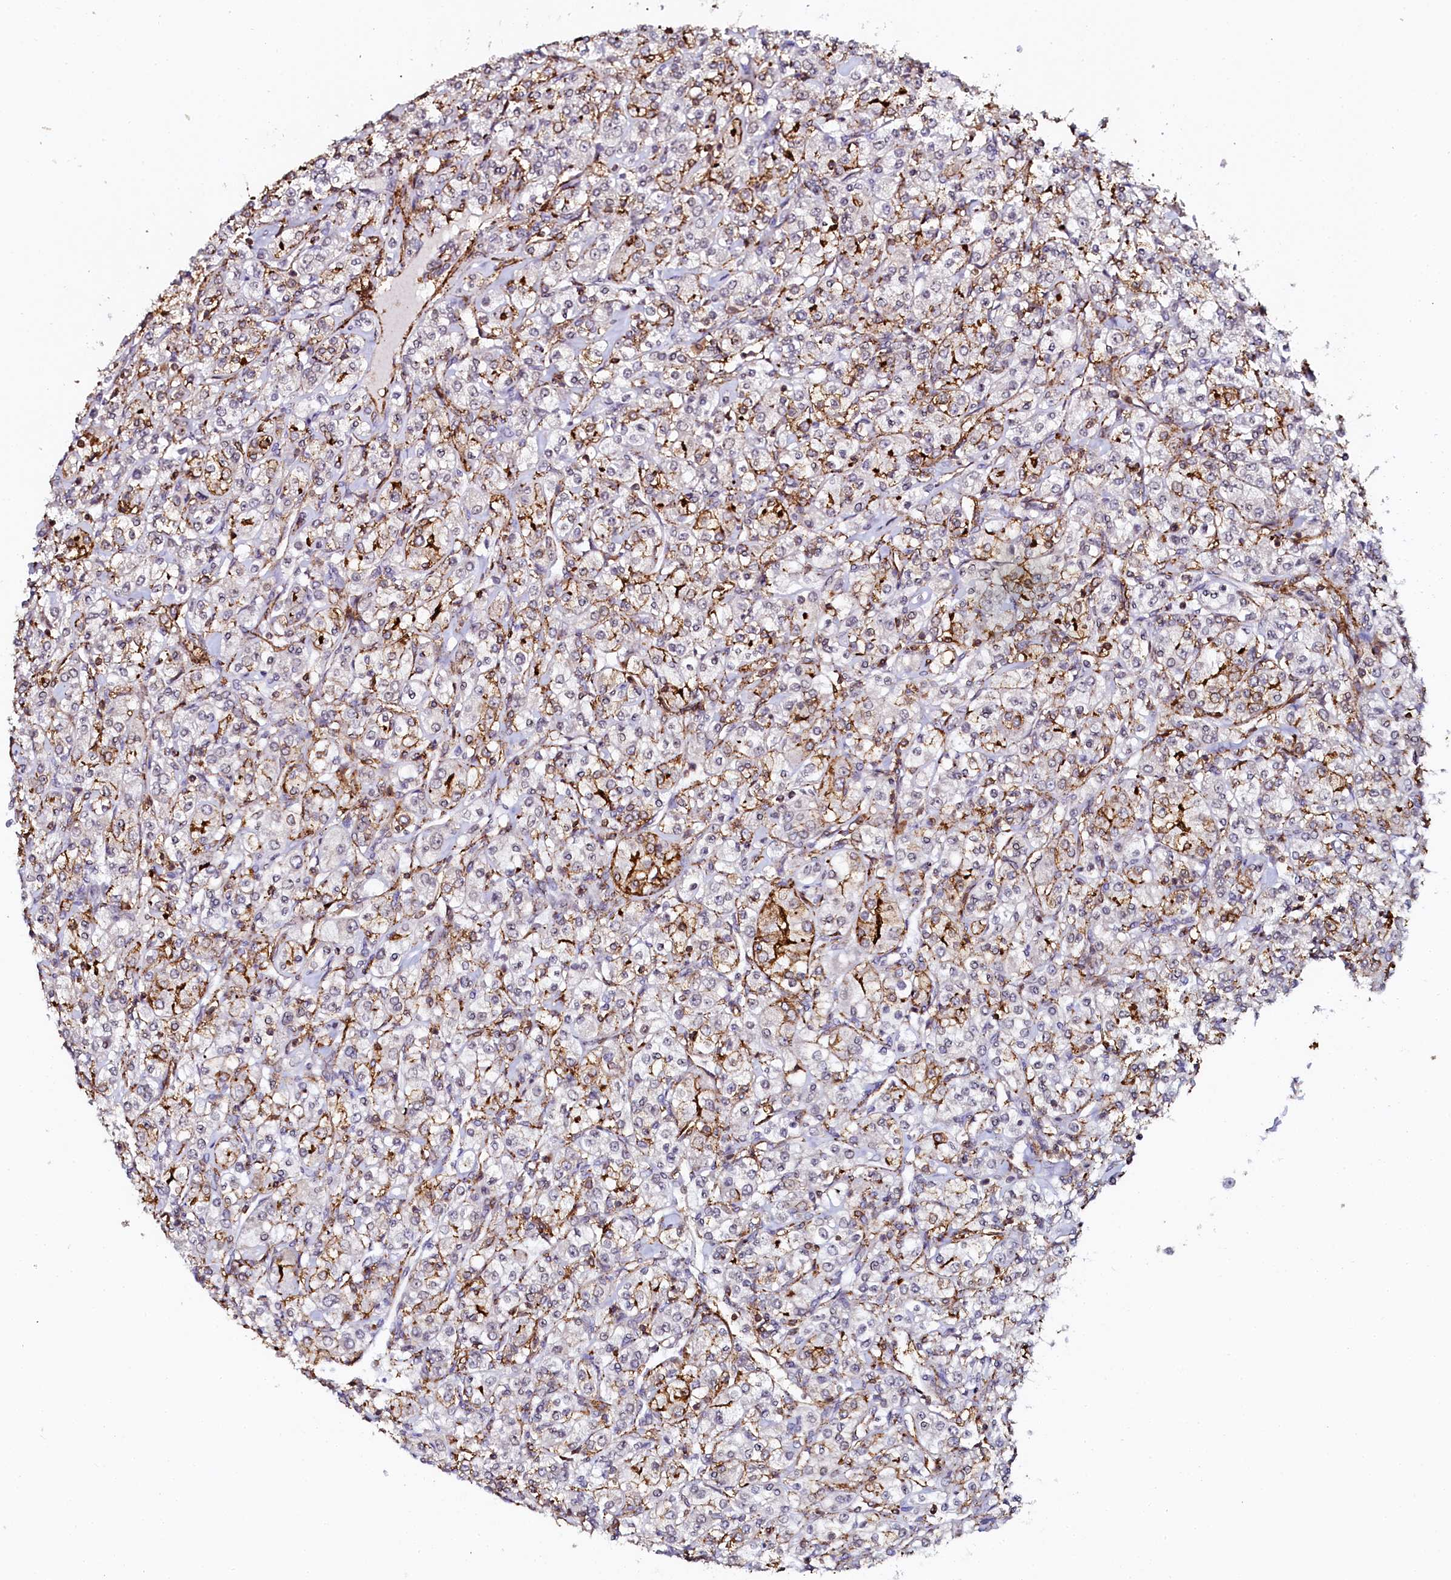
{"staining": {"intensity": "moderate", "quantity": "25%-75%", "location": "cytoplasmic/membranous"}, "tissue": "renal cancer", "cell_type": "Tumor cells", "image_type": "cancer", "snomed": [{"axis": "morphology", "description": "Adenocarcinoma, NOS"}, {"axis": "topography", "description": "Kidney"}], "caption": "Immunohistochemical staining of human adenocarcinoma (renal) shows medium levels of moderate cytoplasmic/membranous positivity in about 25%-75% of tumor cells.", "gene": "AAAS", "patient": {"sex": "male", "age": 77}}